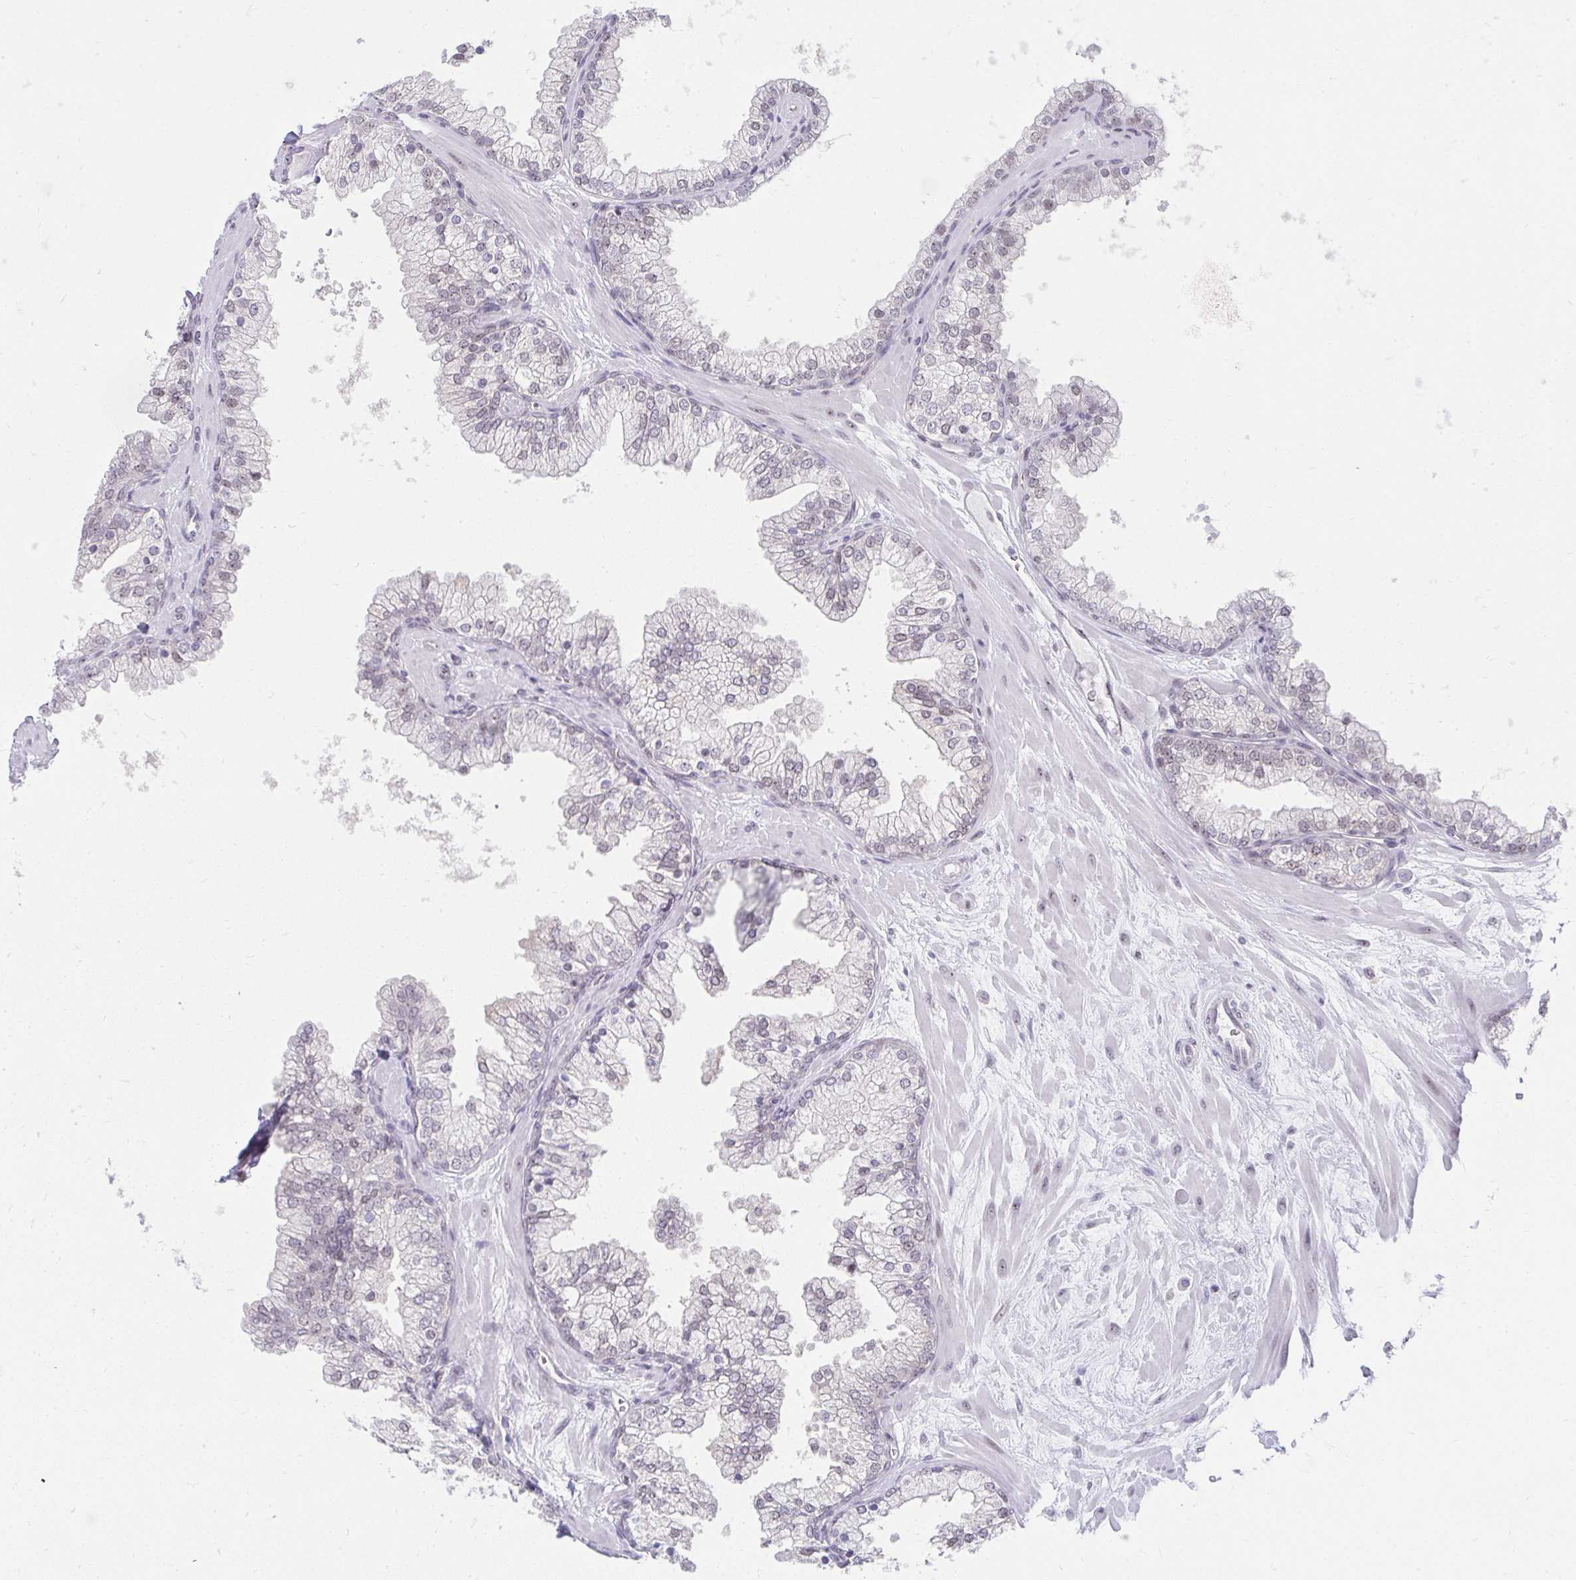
{"staining": {"intensity": "weak", "quantity": "25%-75%", "location": "nuclear"}, "tissue": "prostate", "cell_type": "Glandular cells", "image_type": "normal", "snomed": [{"axis": "morphology", "description": "Normal tissue, NOS"}, {"axis": "topography", "description": "Prostate"}, {"axis": "topography", "description": "Peripheral nerve tissue"}], "caption": "Brown immunohistochemical staining in benign prostate exhibits weak nuclear positivity in about 25%-75% of glandular cells. Immunohistochemistry stains the protein in brown and the nuclei are stained blue.", "gene": "HIRA", "patient": {"sex": "male", "age": 61}}